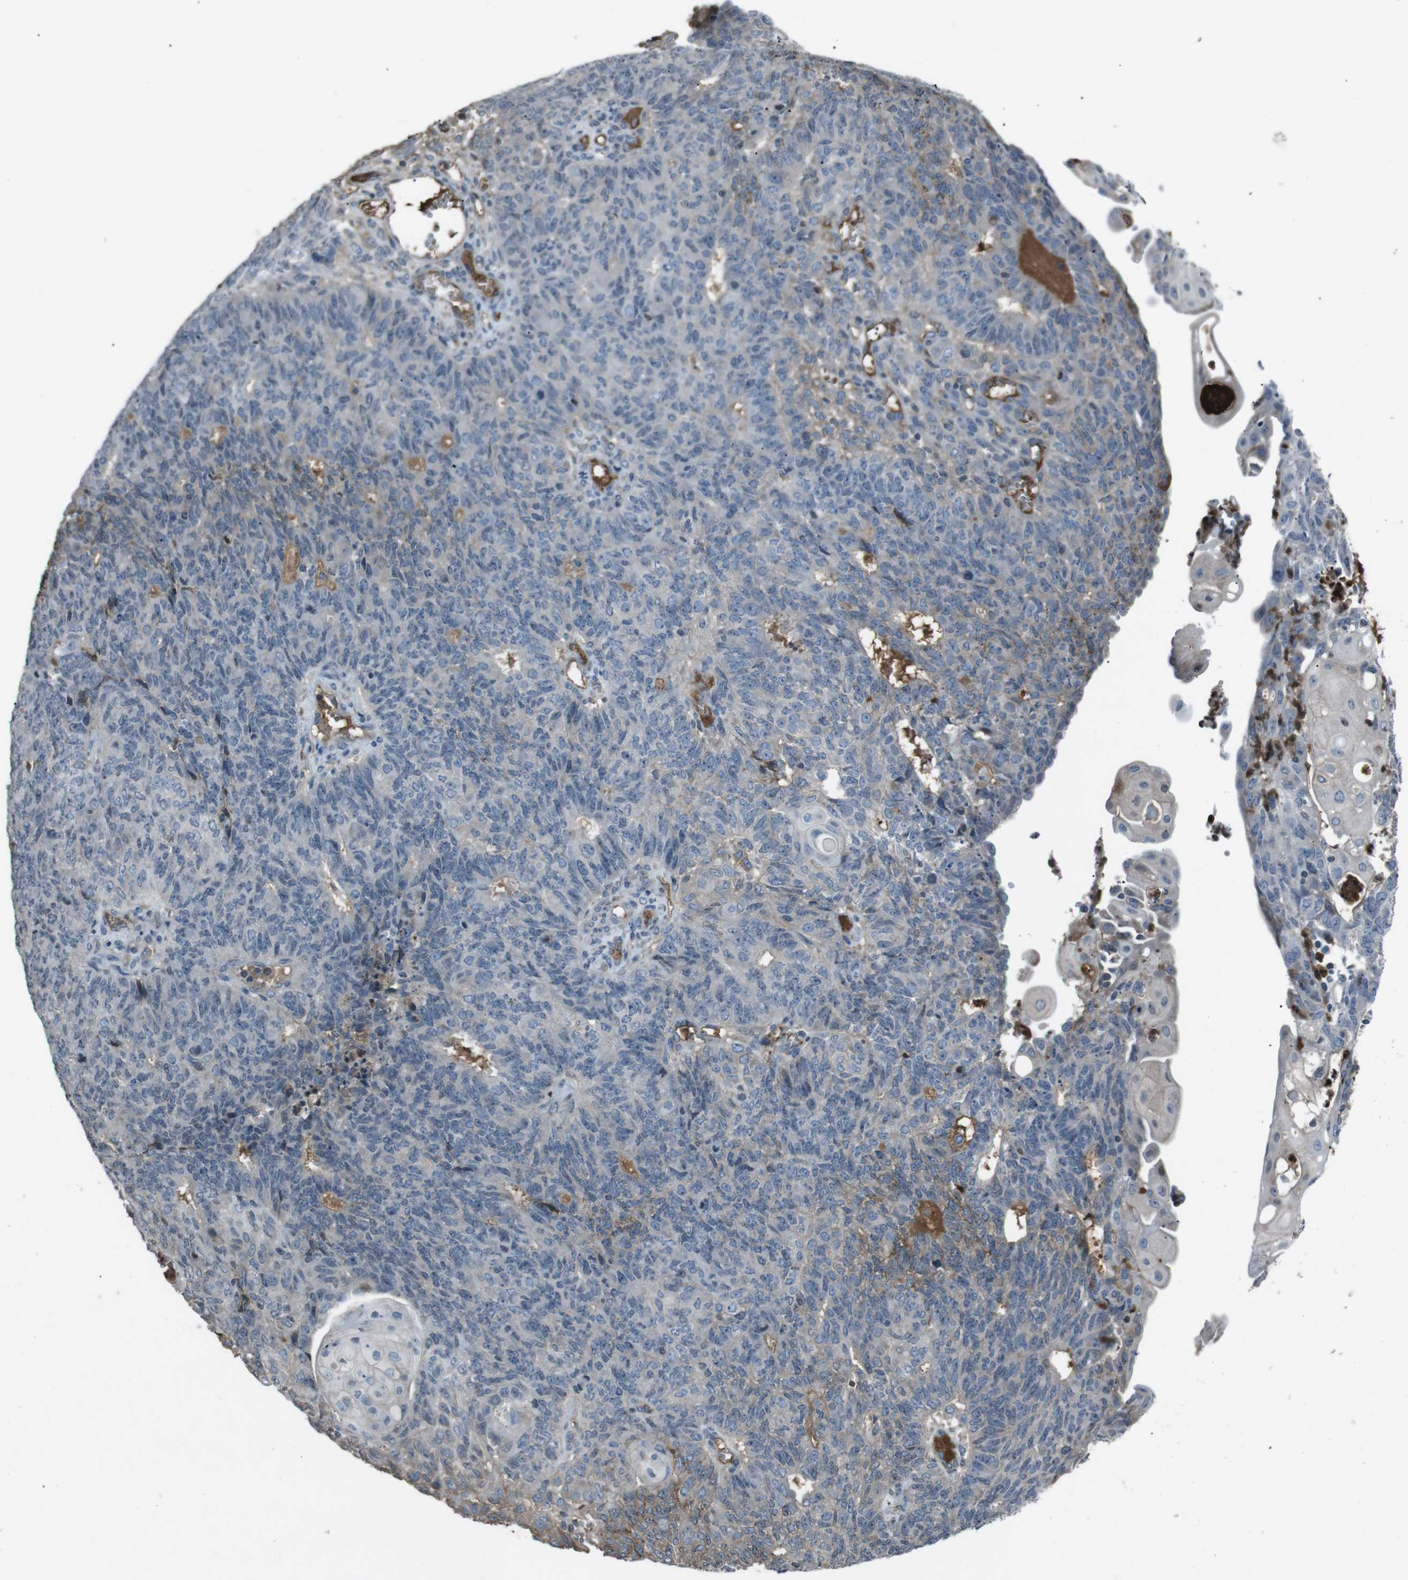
{"staining": {"intensity": "weak", "quantity": "<25%", "location": "cytoplasmic/membranous"}, "tissue": "endometrial cancer", "cell_type": "Tumor cells", "image_type": "cancer", "snomed": [{"axis": "morphology", "description": "Adenocarcinoma, NOS"}, {"axis": "topography", "description": "Endometrium"}], "caption": "Immunohistochemistry (IHC) of endometrial cancer displays no positivity in tumor cells.", "gene": "UGT1A6", "patient": {"sex": "female", "age": 32}}